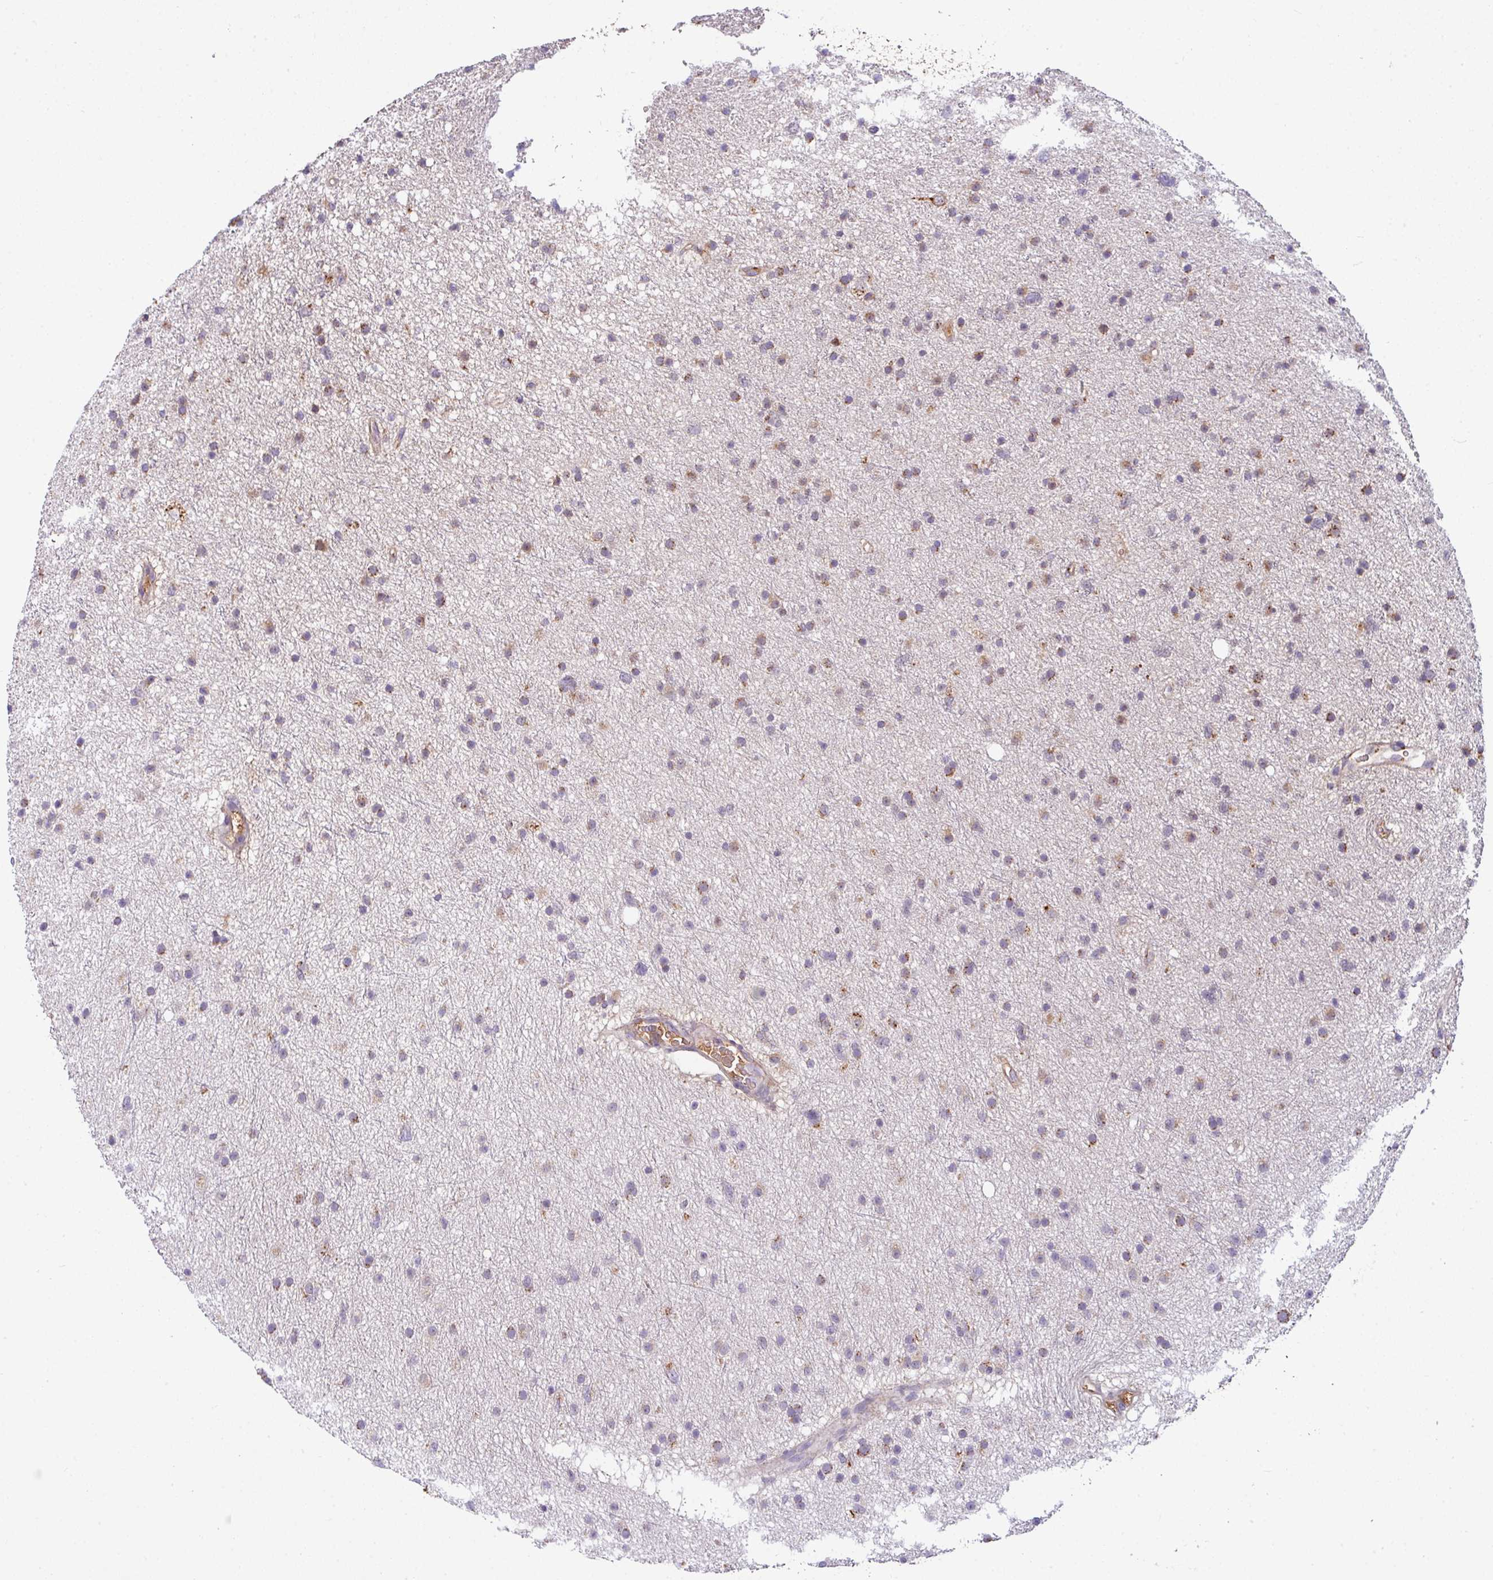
{"staining": {"intensity": "moderate", "quantity": "<25%", "location": "cytoplasmic/membranous"}, "tissue": "glioma", "cell_type": "Tumor cells", "image_type": "cancer", "snomed": [{"axis": "morphology", "description": "Glioma, malignant, Low grade"}, {"axis": "topography", "description": "Cerebral cortex"}], "caption": "IHC micrograph of neoplastic tissue: human low-grade glioma (malignant) stained using immunohistochemistry reveals low levels of moderate protein expression localized specifically in the cytoplasmic/membranous of tumor cells, appearing as a cytoplasmic/membranous brown color.", "gene": "CPD", "patient": {"sex": "female", "age": 39}}